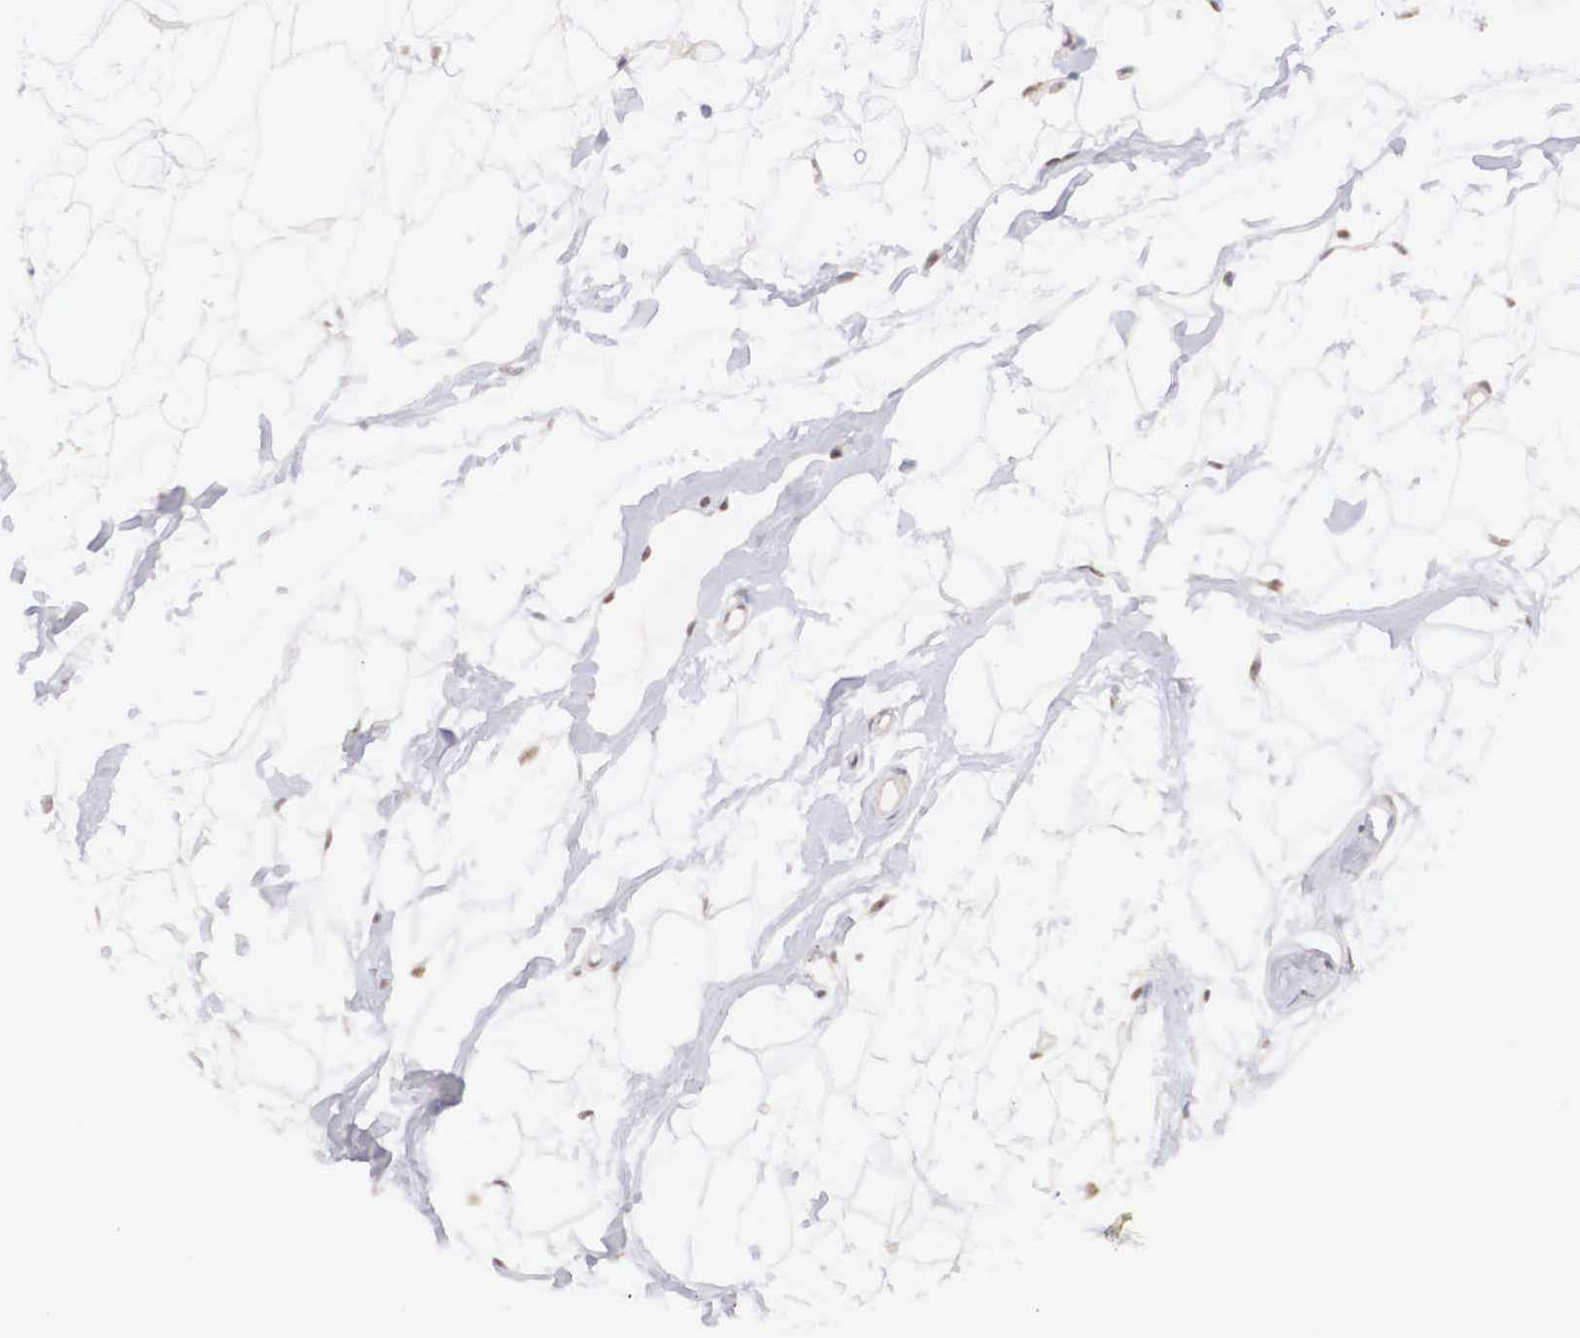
{"staining": {"intensity": "moderate", "quantity": ">75%", "location": "nuclear"}, "tissue": "adipose tissue", "cell_type": "Adipocytes", "image_type": "normal", "snomed": [{"axis": "morphology", "description": "Normal tissue, NOS"}, {"axis": "topography", "description": "Breast"}], "caption": "There is medium levels of moderate nuclear positivity in adipocytes of unremarkable adipose tissue, as demonstrated by immunohistochemical staining (brown color).", "gene": "ZNF275", "patient": {"sex": "female", "age": 44}}